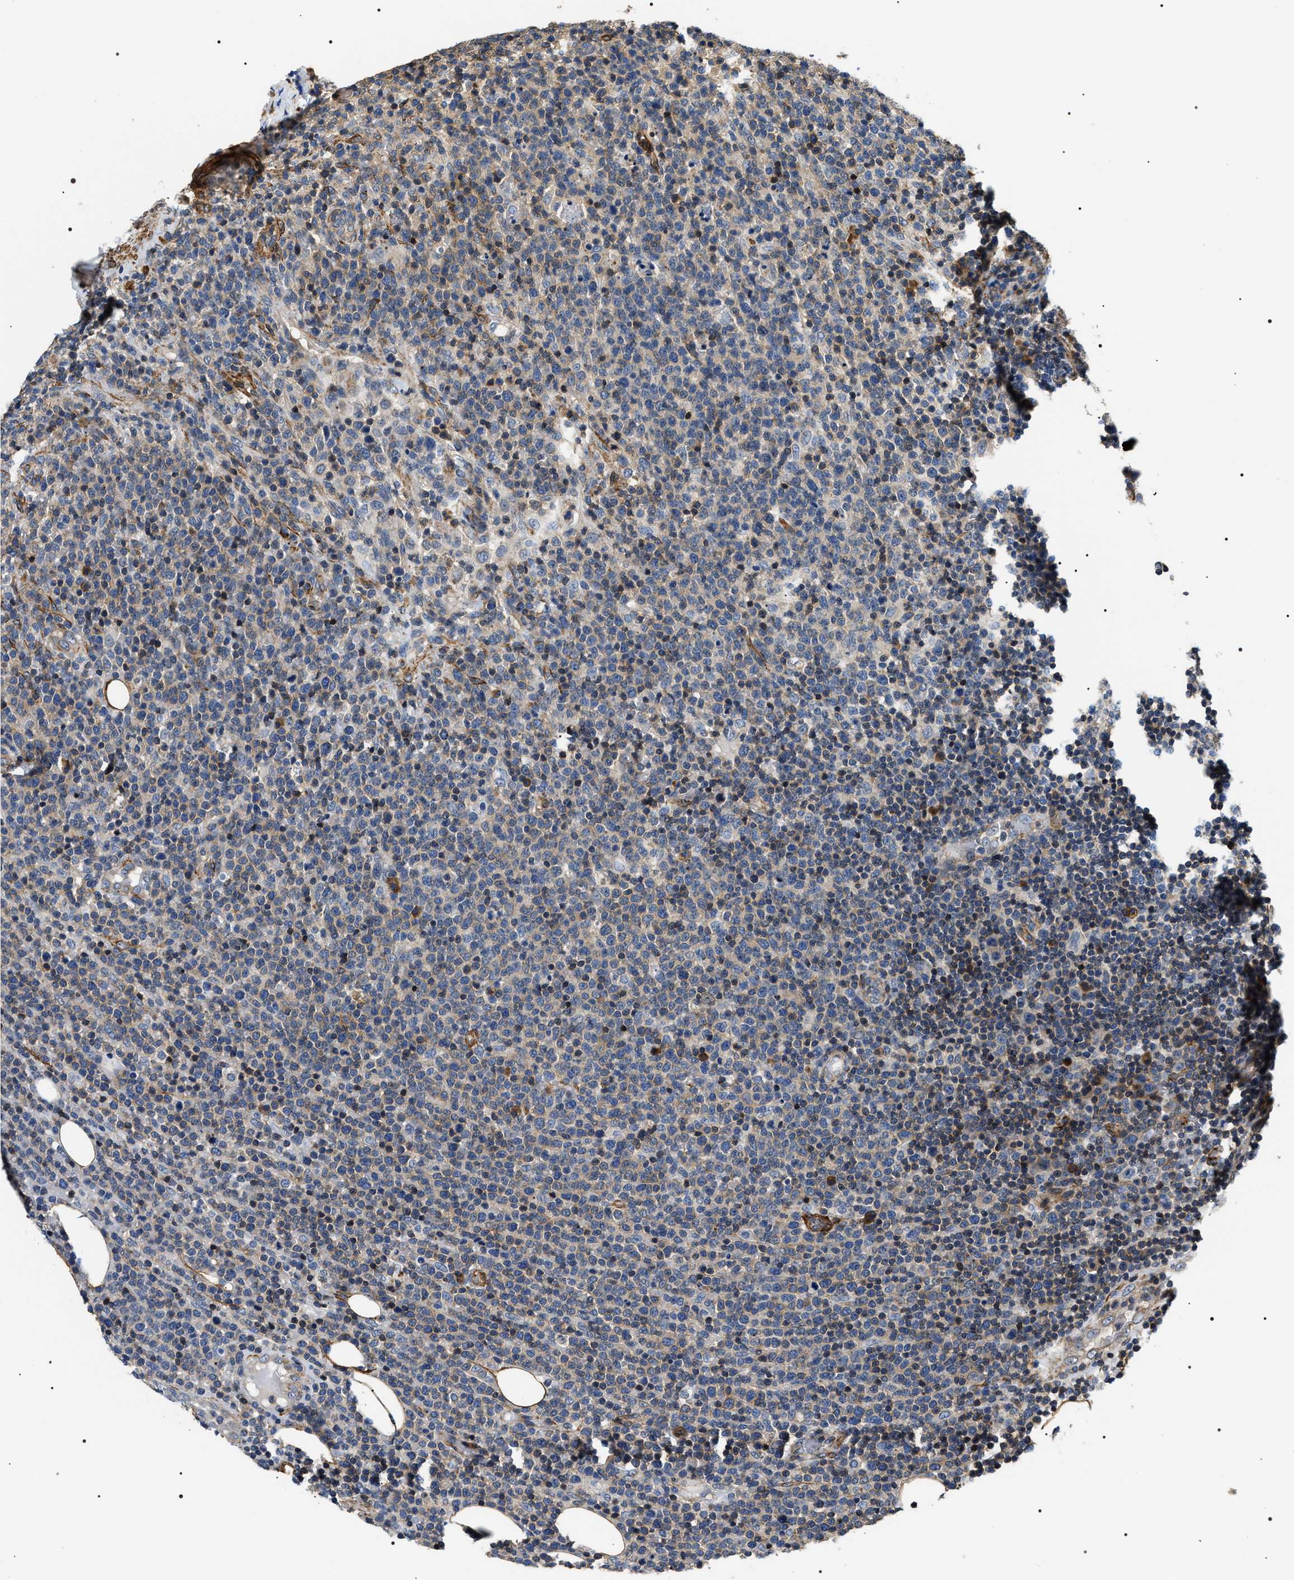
{"staining": {"intensity": "weak", "quantity": "<25%", "location": "cytoplasmic/membranous"}, "tissue": "lymphoma", "cell_type": "Tumor cells", "image_type": "cancer", "snomed": [{"axis": "morphology", "description": "Malignant lymphoma, non-Hodgkin's type, High grade"}, {"axis": "topography", "description": "Lymph node"}], "caption": "DAB (3,3'-diaminobenzidine) immunohistochemical staining of human lymphoma demonstrates no significant staining in tumor cells.", "gene": "ZC3HAV1L", "patient": {"sex": "male", "age": 61}}